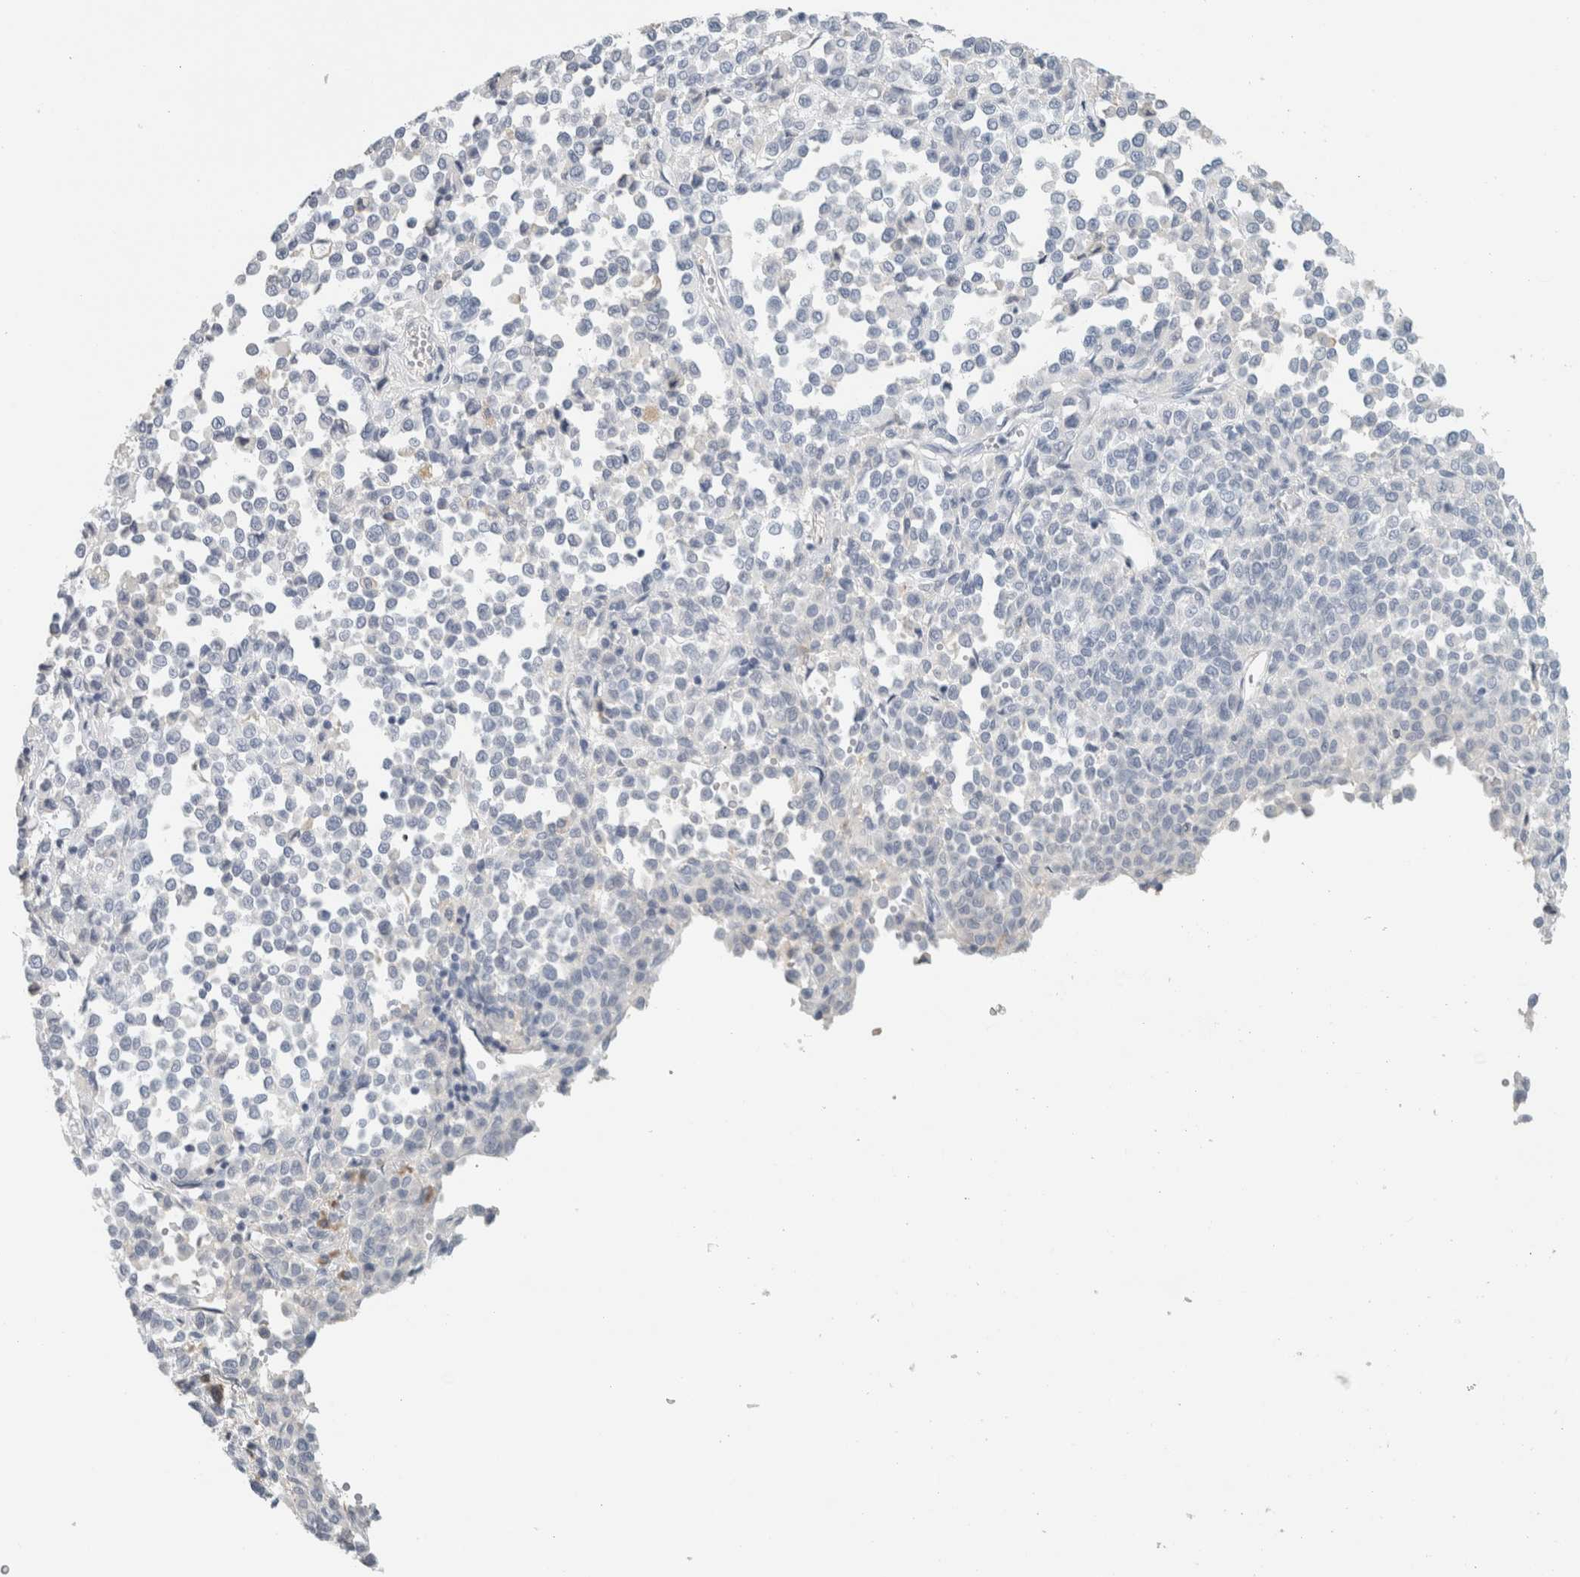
{"staining": {"intensity": "negative", "quantity": "none", "location": "none"}, "tissue": "melanoma", "cell_type": "Tumor cells", "image_type": "cancer", "snomed": [{"axis": "morphology", "description": "Malignant melanoma, Metastatic site"}, {"axis": "topography", "description": "Pancreas"}], "caption": "Histopathology image shows no significant protein staining in tumor cells of malignant melanoma (metastatic site).", "gene": "TSPAN8", "patient": {"sex": "female", "age": 30}}